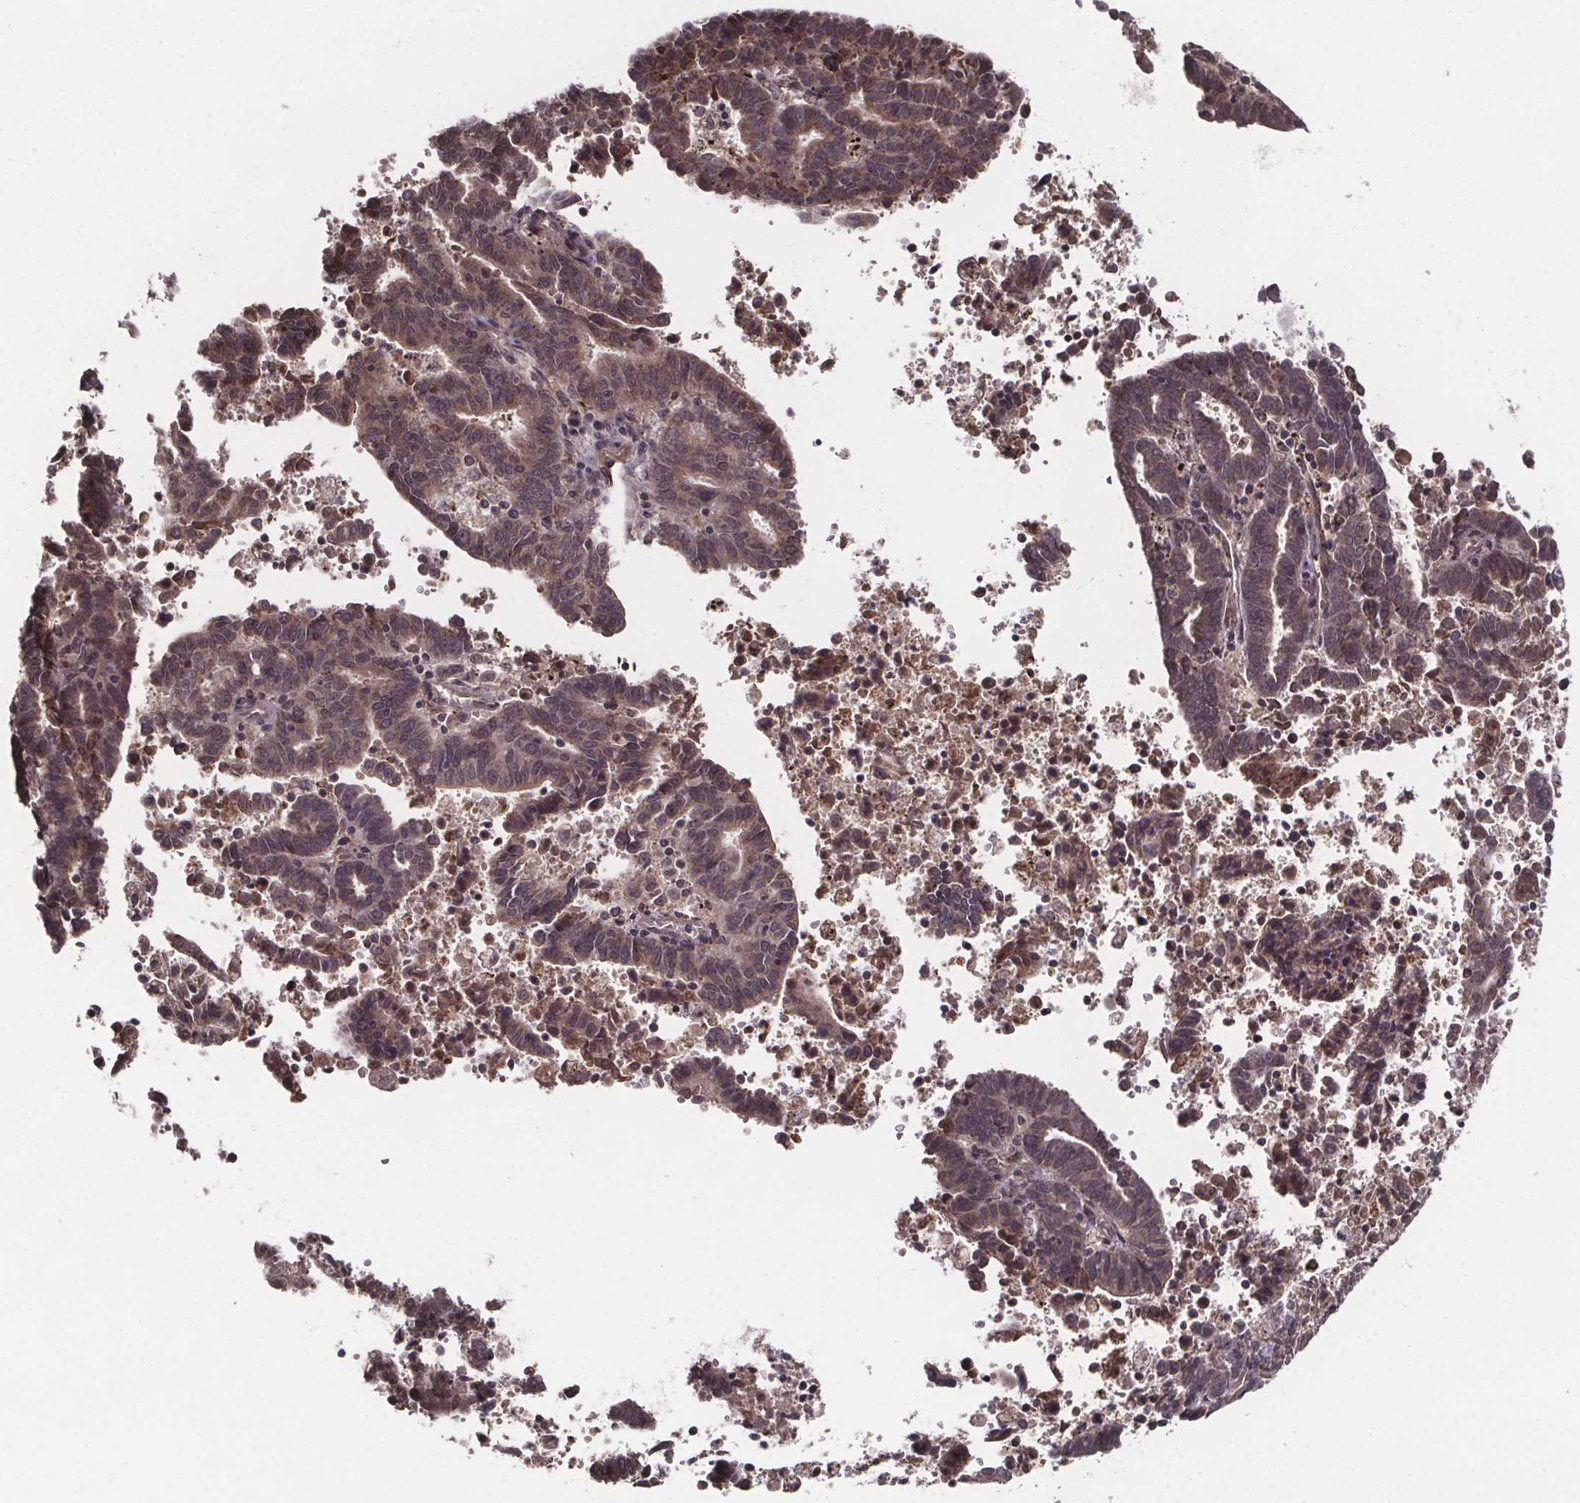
{"staining": {"intensity": "moderate", "quantity": ">75%", "location": "cytoplasmic/membranous"}, "tissue": "endometrial cancer", "cell_type": "Tumor cells", "image_type": "cancer", "snomed": [{"axis": "morphology", "description": "Adenocarcinoma, NOS"}, {"axis": "topography", "description": "Uterus"}], "caption": "Moderate cytoplasmic/membranous staining is identified in about >75% of tumor cells in endometrial adenocarcinoma.", "gene": "SAT1", "patient": {"sex": "female", "age": 83}}